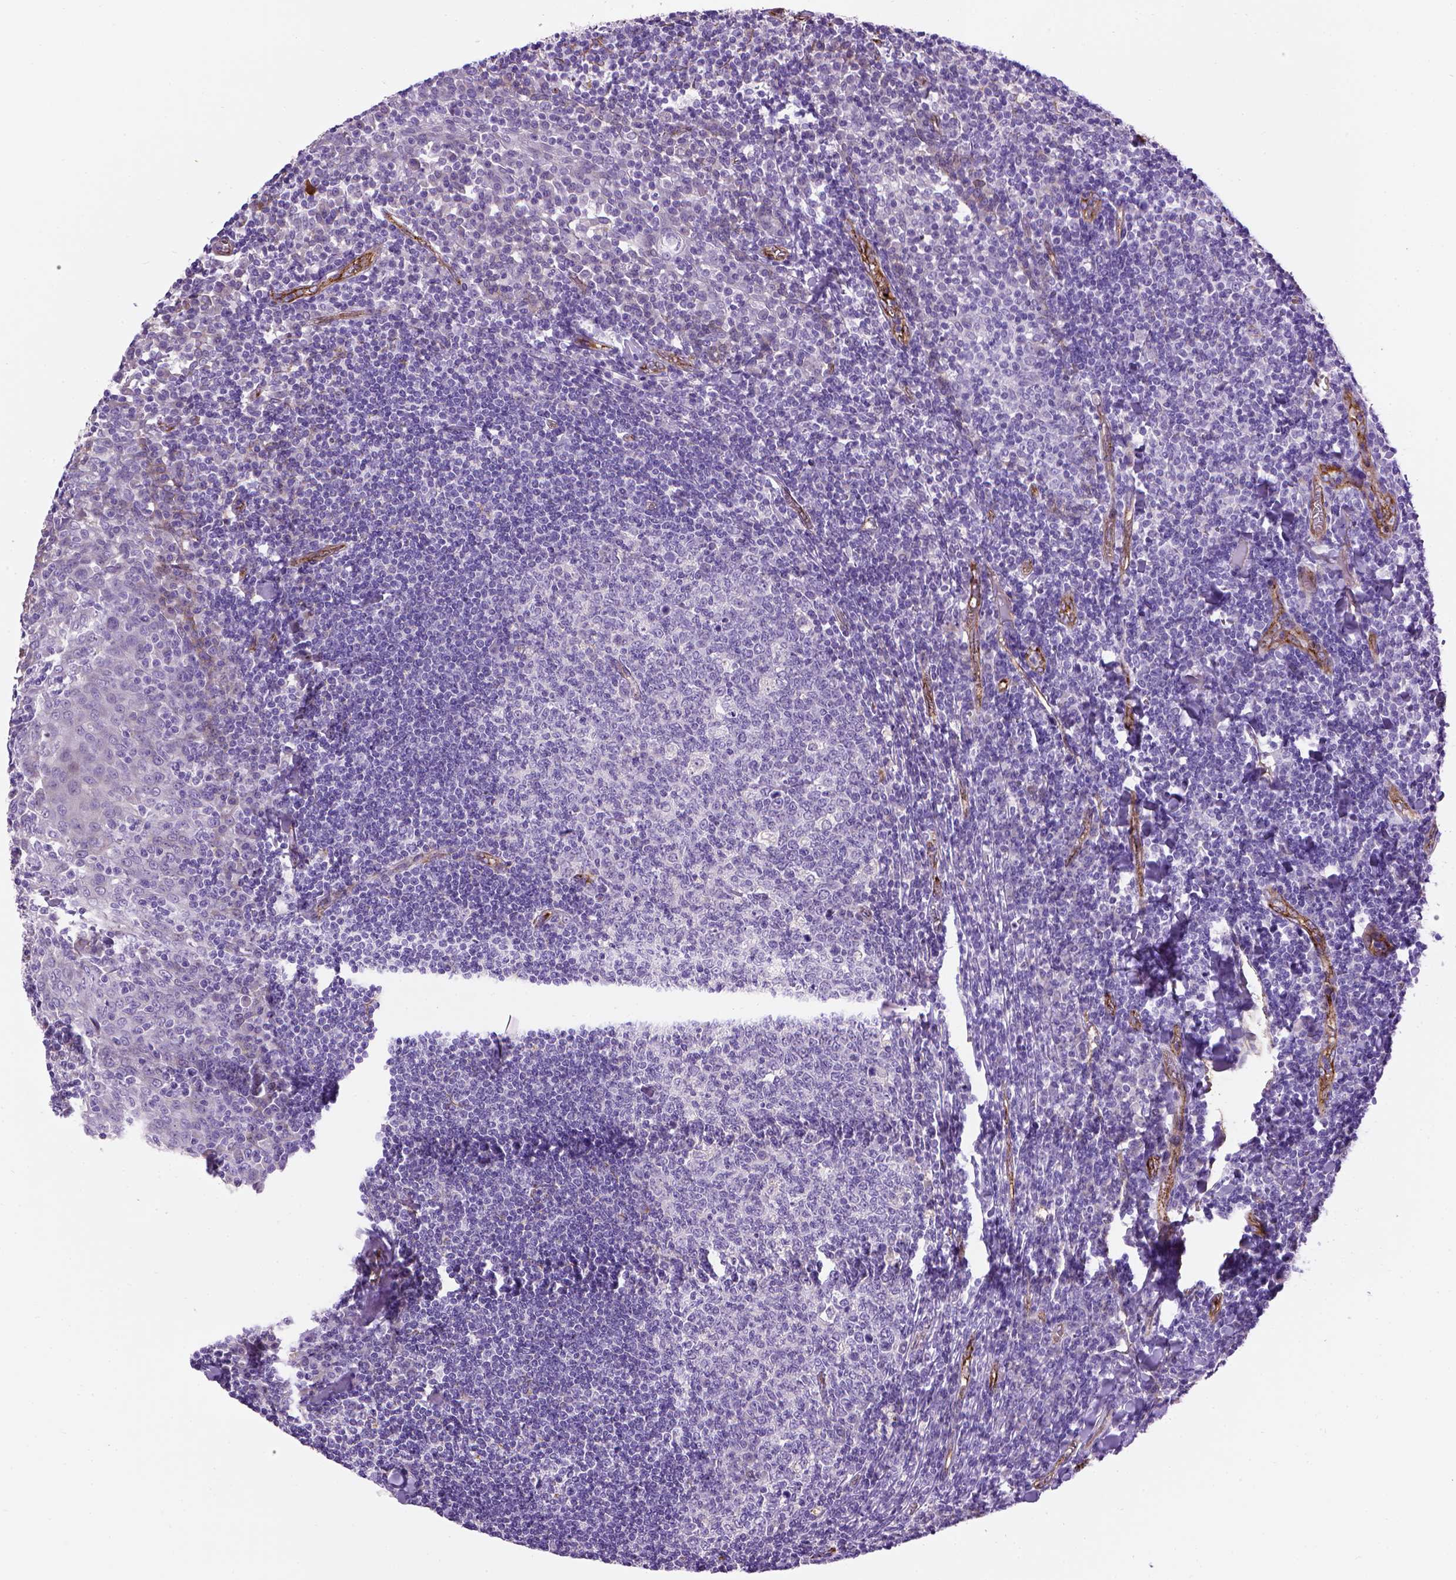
{"staining": {"intensity": "negative", "quantity": "none", "location": "none"}, "tissue": "tonsil", "cell_type": "Germinal center cells", "image_type": "normal", "snomed": [{"axis": "morphology", "description": "Normal tissue, NOS"}, {"axis": "topography", "description": "Tonsil"}], "caption": "This histopathology image is of benign tonsil stained with immunohistochemistry (IHC) to label a protein in brown with the nuclei are counter-stained blue. There is no expression in germinal center cells.", "gene": "VWF", "patient": {"sex": "female", "age": 12}}